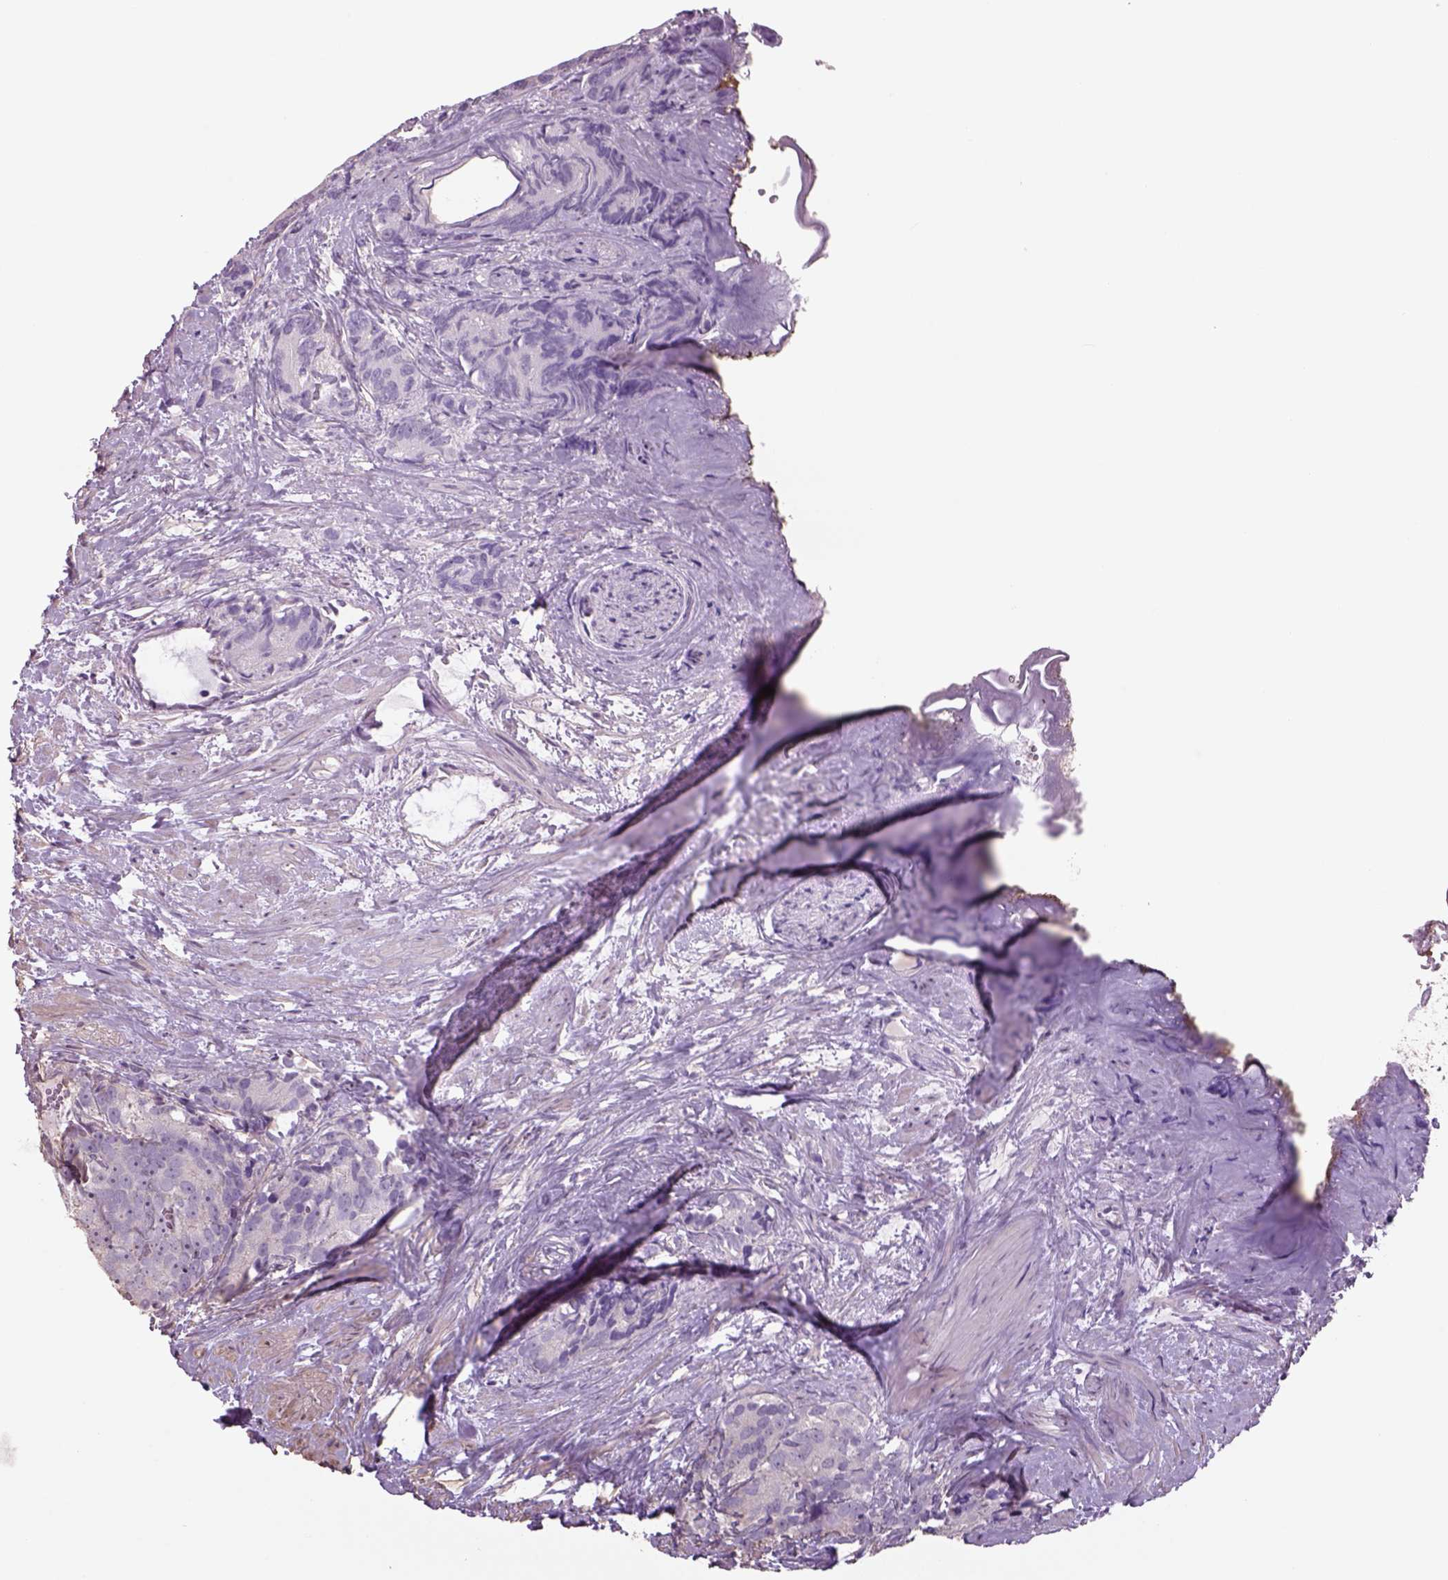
{"staining": {"intensity": "negative", "quantity": "none", "location": "none"}, "tissue": "prostate cancer", "cell_type": "Tumor cells", "image_type": "cancer", "snomed": [{"axis": "morphology", "description": "Adenocarcinoma, High grade"}, {"axis": "topography", "description": "Prostate"}], "caption": "Immunohistochemical staining of prostate cancer reveals no significant positivity in tumor cells.", "gene": "LIN7A", "patient": {"sex": "male", "age": 90}}